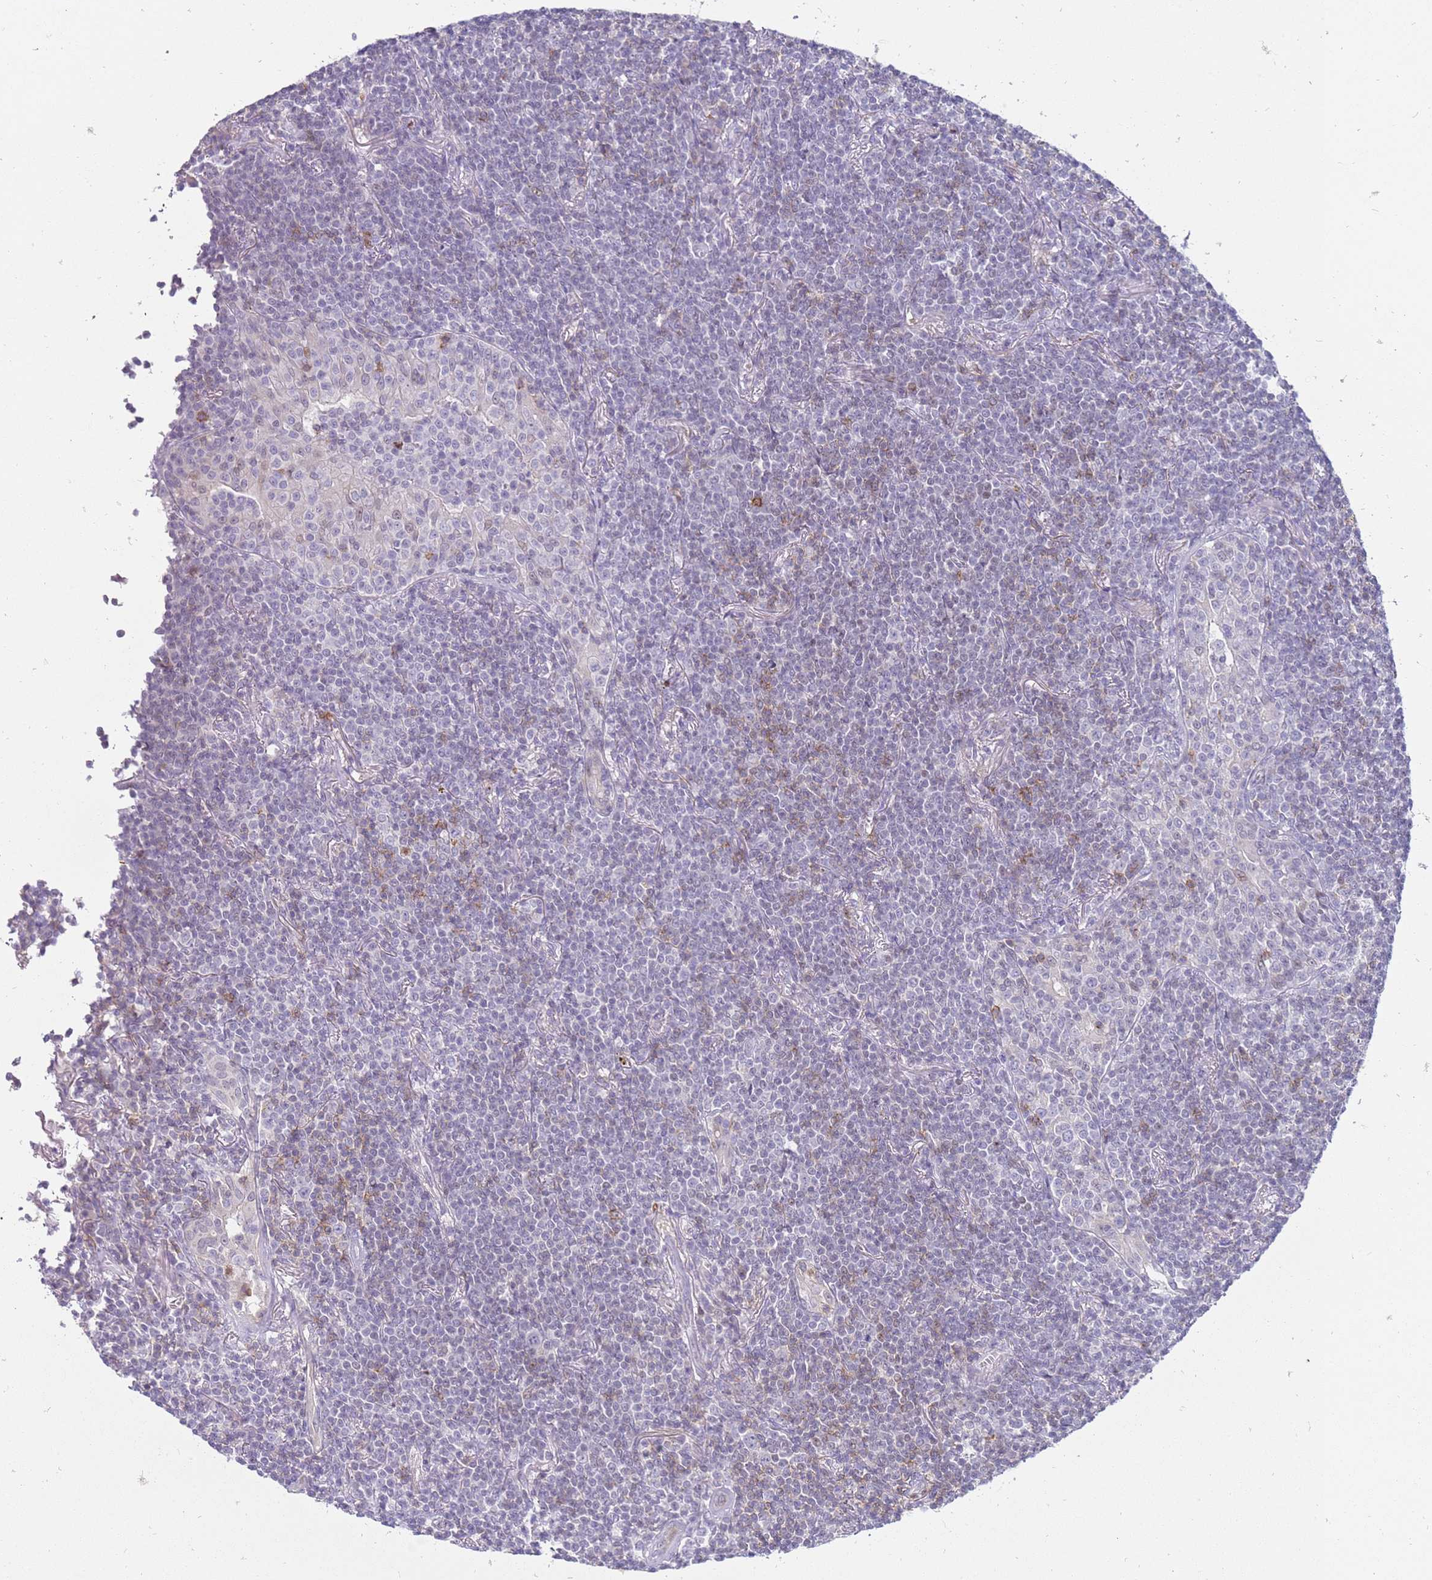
{"staining": {"intensity": "negative", "quantity": "none", "location": "none"}, "tissue": "lymphoma", "cell_type": "Tumor cells", "image_type": "cancer", "snomed": [{"axis": "morphology", "description": "Malignant lymphoma, non-Hodgkin's type, Low grade"}, {"axis": "topography", "description": "Lung"}], "caption": "This histopathology image is of malignant lymphoma, non-Hodgkin's type (low-grade) stained with IHC to label a protein in brown with the nuclei are counter-stained blue. There is no staining in tumor cells.", "gene": "STK25", "patient": {"sex": "female", "age": 71}}